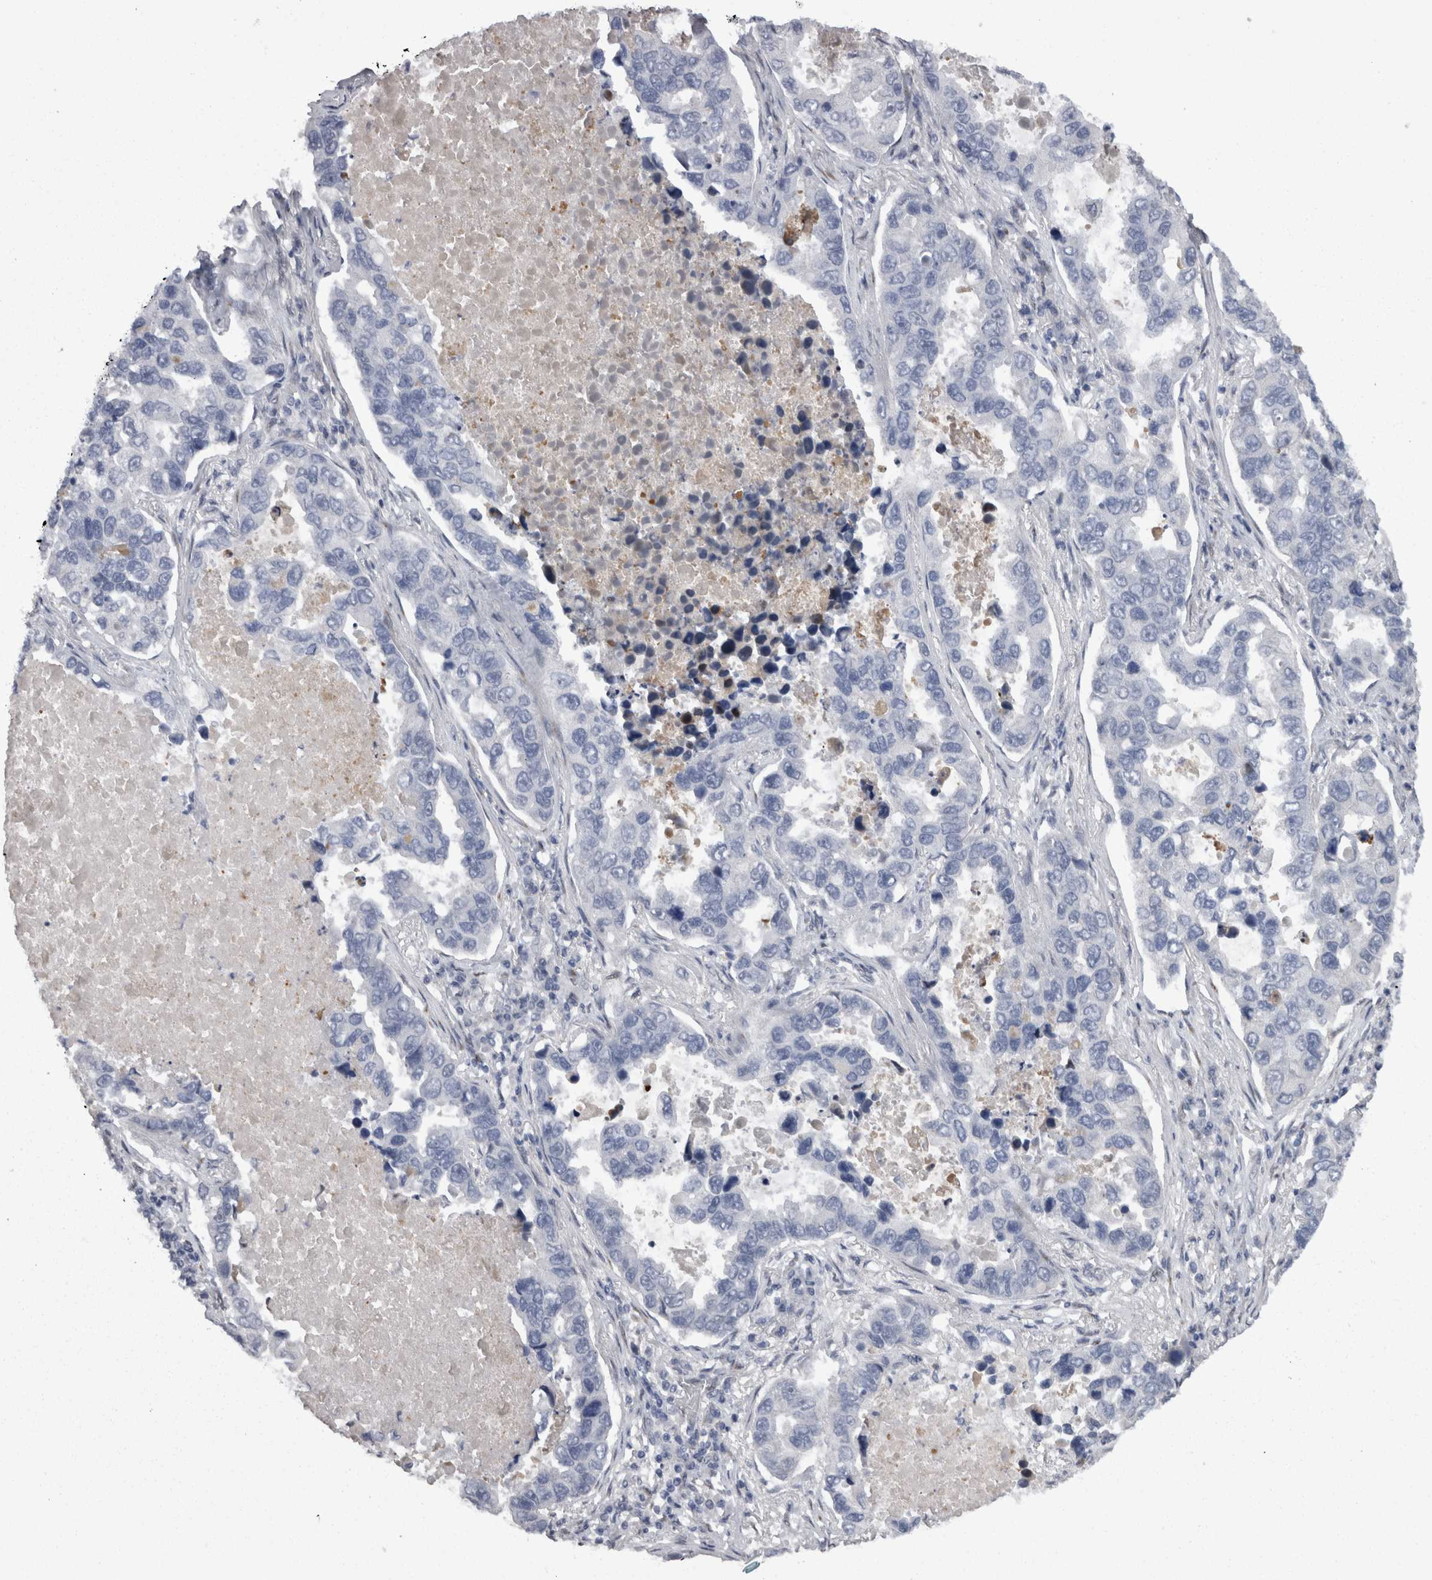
{"staining": {"intensity": "negative", "quantity": "none", "location": "none"}, "tissue": "lung cancer", "cell_type": "Tumor cells", "image_type": "cancer", "snomed": [{"axis": "morphology", "description": "Adenocarcinoma, NOS"}, {"axis": "topography", "description": "Lung"}], "caption": "Immunohistochemical staining of lung adenocarcinoma displays no significant staining in tumor cells. (Stains: DAB (3,3'-diaminobenzidine) IHC with hematoxylin counter stain, Microscopy: brightfield microscopy at high magnification).", "gene": "C1orf54", "patient": {"sex": "male", "age": 64}}